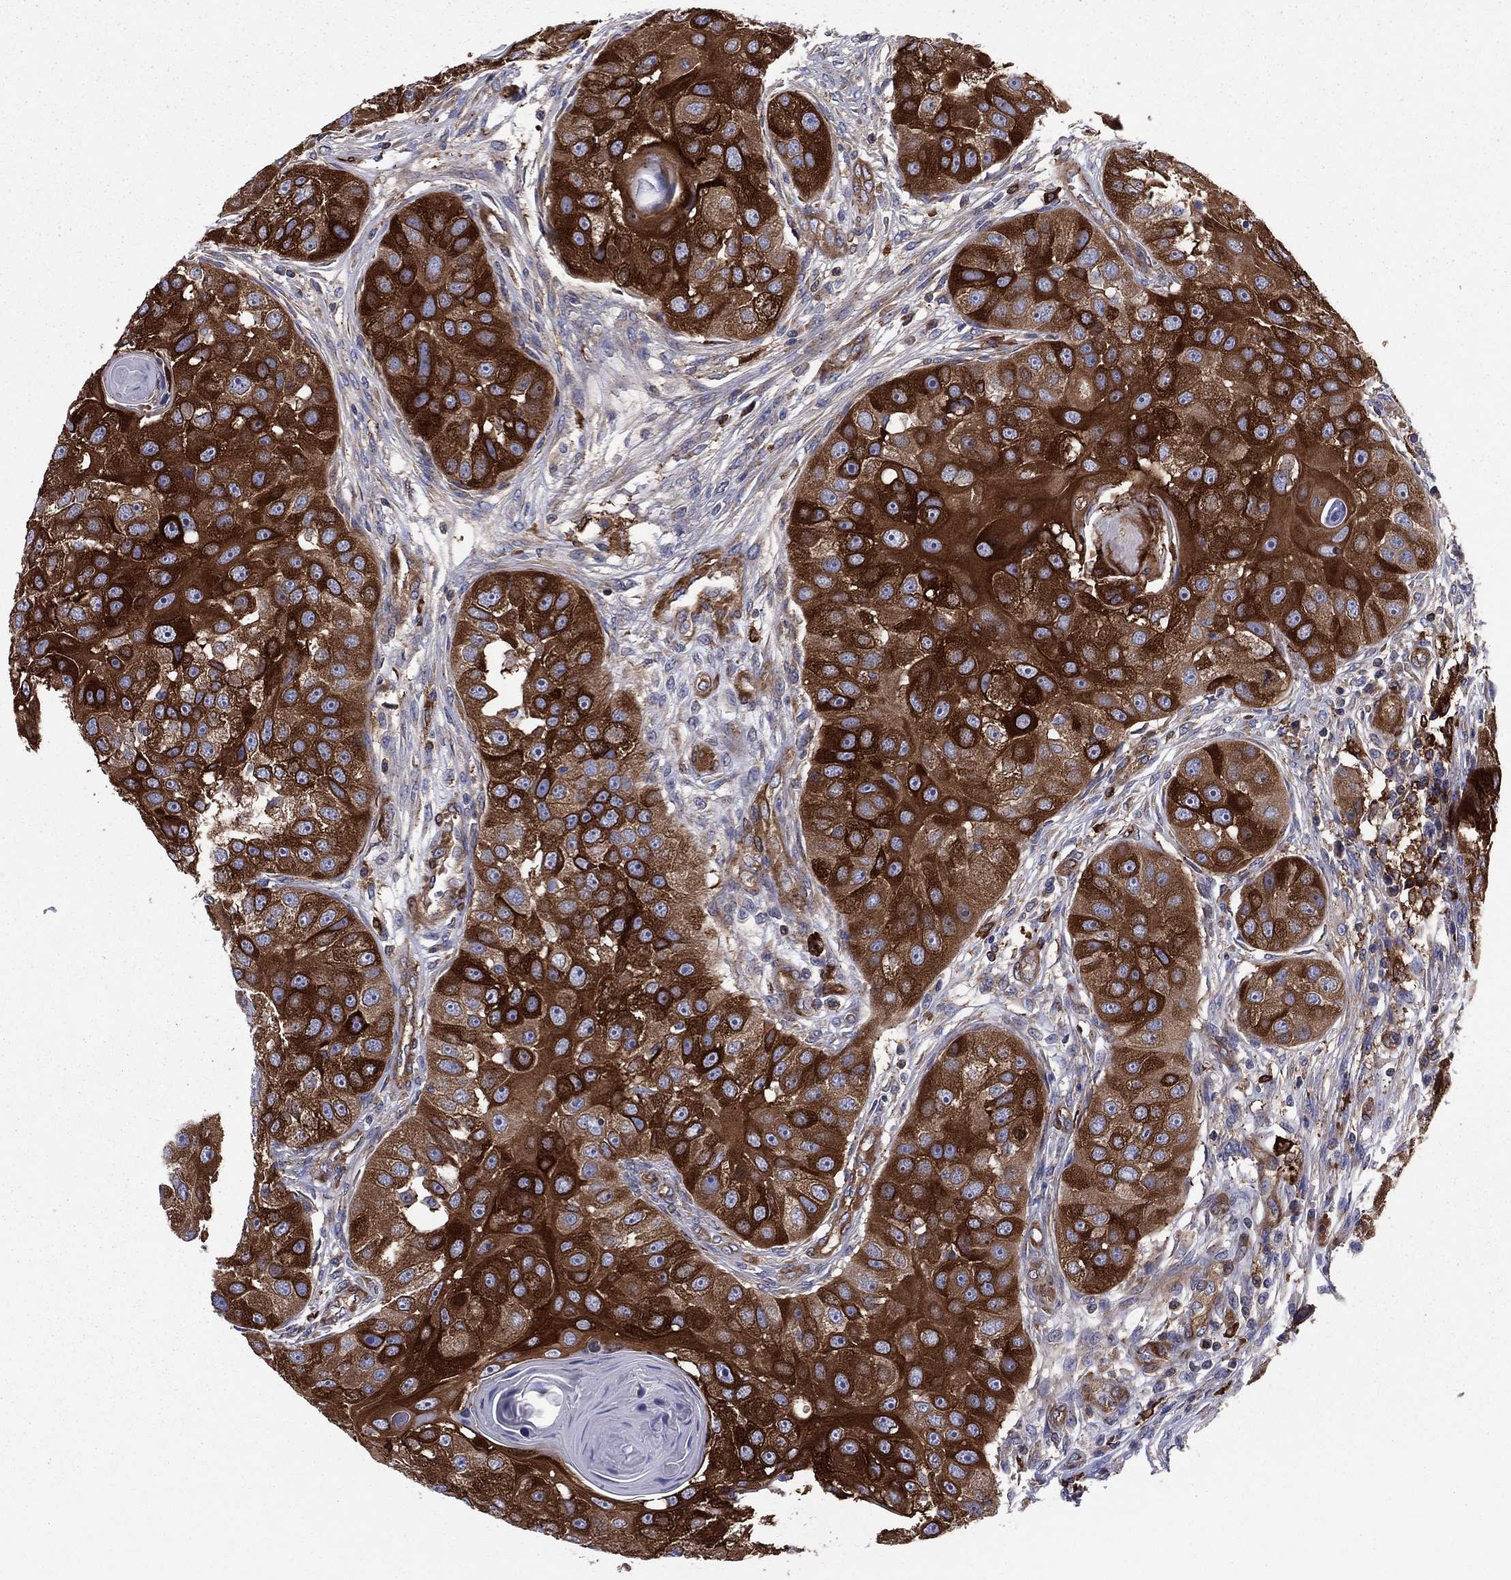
{"staining": {"intensity": "strong", "quantity": ">75%", "location": "cytoplasmic/membranous"}, "tissue": "head and neck cancer", "cell_type": "Tumor cells", "image_type": "cancer", "snomed": [{"axis": "morphology", "description": "Normal tissue, NOS"}, {"axis": "morphology", "description": "Squamous cell carcinoma, NOS"}, {"axis": "topography", "description": "Skeletal muscle"}, {"axis": "topography", "description": "Head-Neck"}], "caption": "This photomicrograph displays immunohistochemistry staining of head and neck squamous cell carcinoma, with high strong cytoplasmic/membranous expression in about >75% of tumor cells.", "gene": "EHBP1L1", "patient": {"sex": "male", "age": 51}}